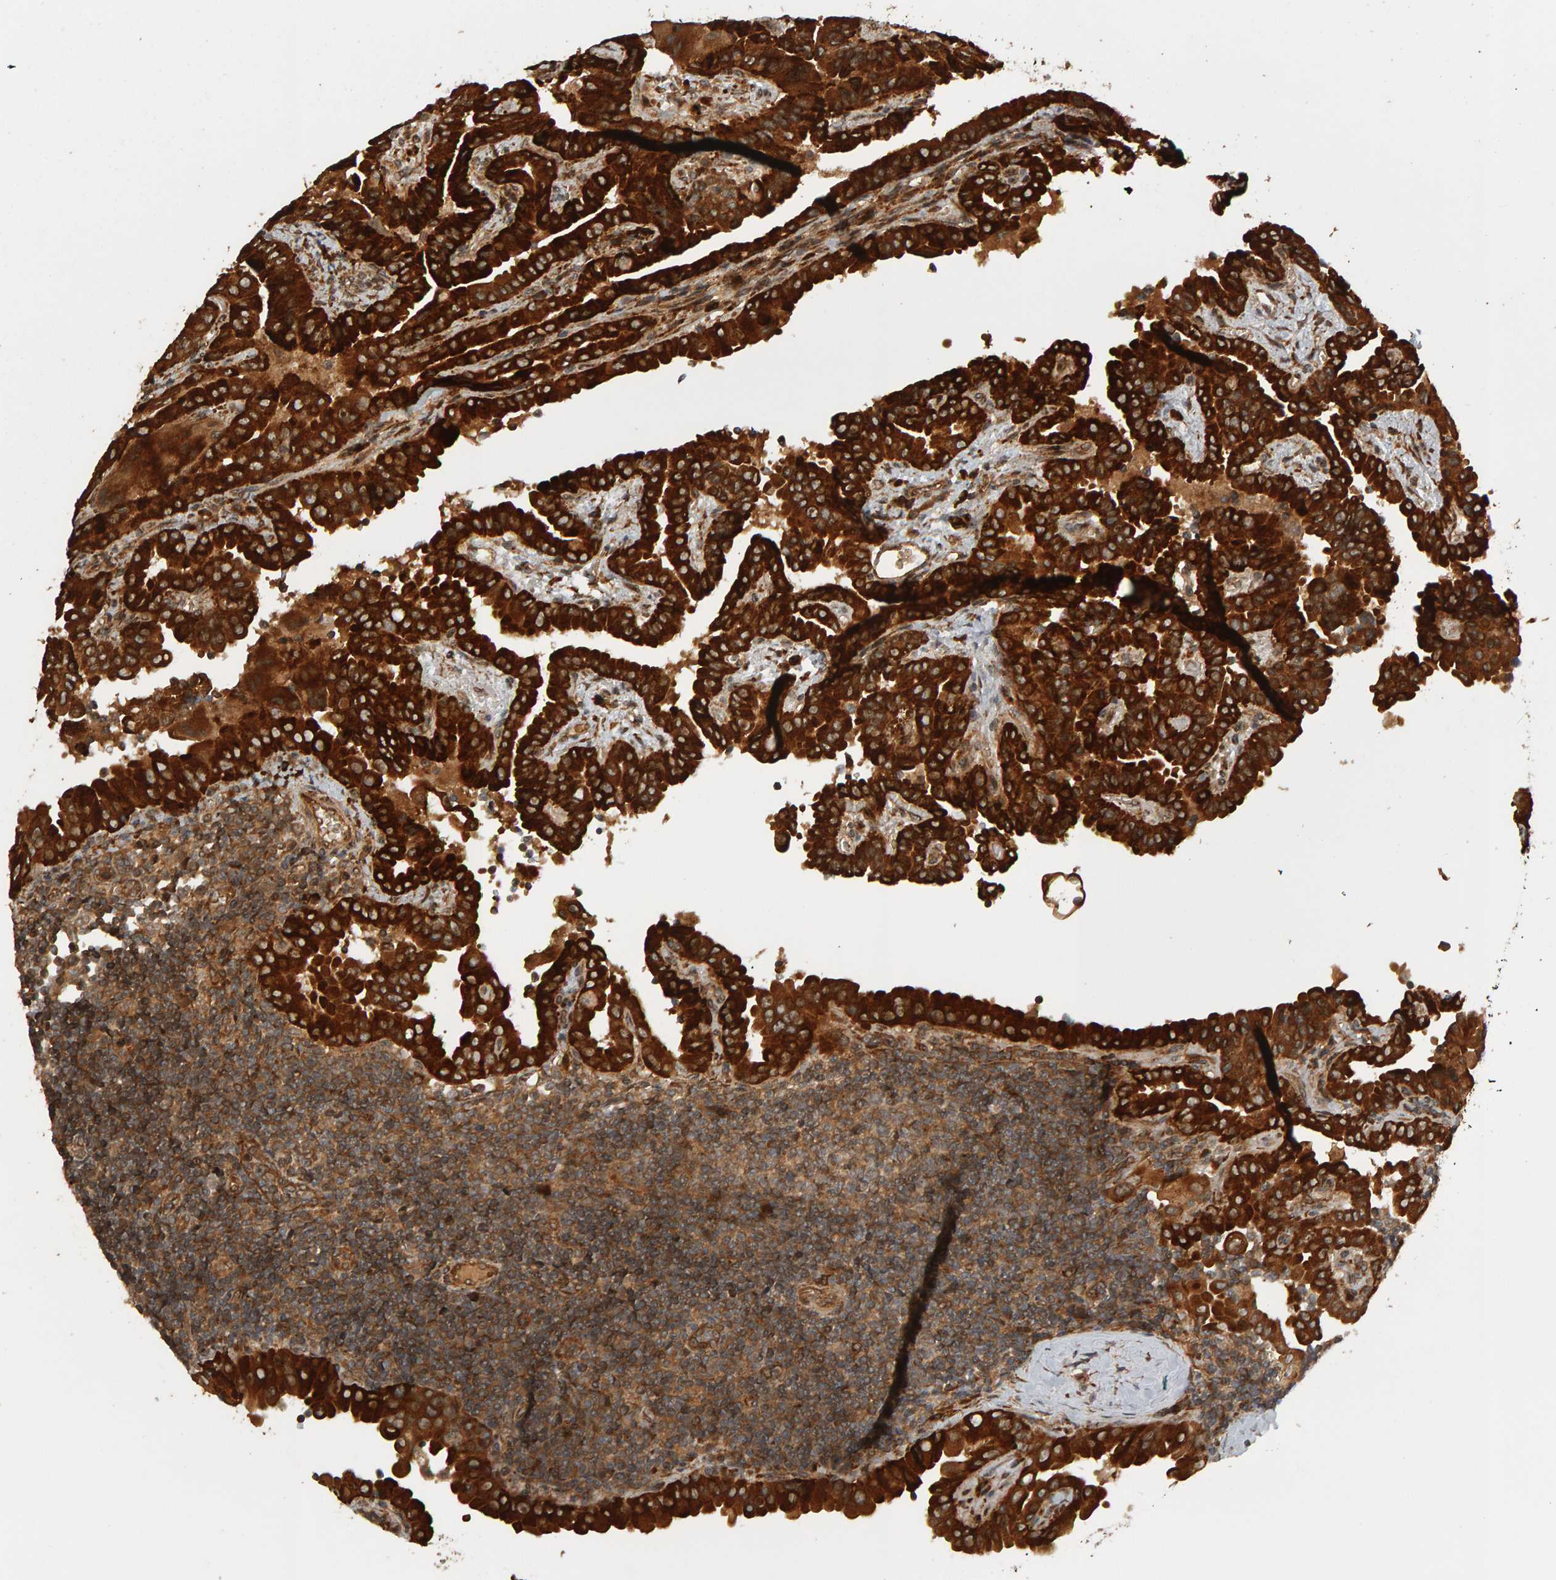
{"staining": {"intensity": "strong", "quantity": ">75%", "location": "cytoplasmic/membranous"}, "tissue": "thyroid cancer", "cell_type": "Tumor cells", "image_type": "cancer", "snomed": [{"axis": "morphology", "description": "Papillary adenocarcinoma, NOS"}, {"axis": "topography", "description": "Thyroid gland"}], "caption": "High-magnification brightfield microscopy of thyroid cancer (papillary adenocarcinoma) stained with DAB (3,3'-diaminobenzidine) (brown) and counterstained with hematoxylin (blue). tumor cells exhibit strong cytoplasmic/membranous expression is identified in approximately>75% of cells.", "gene": "ZFAND1", "patient": {"sex": "male", "age": 33}}